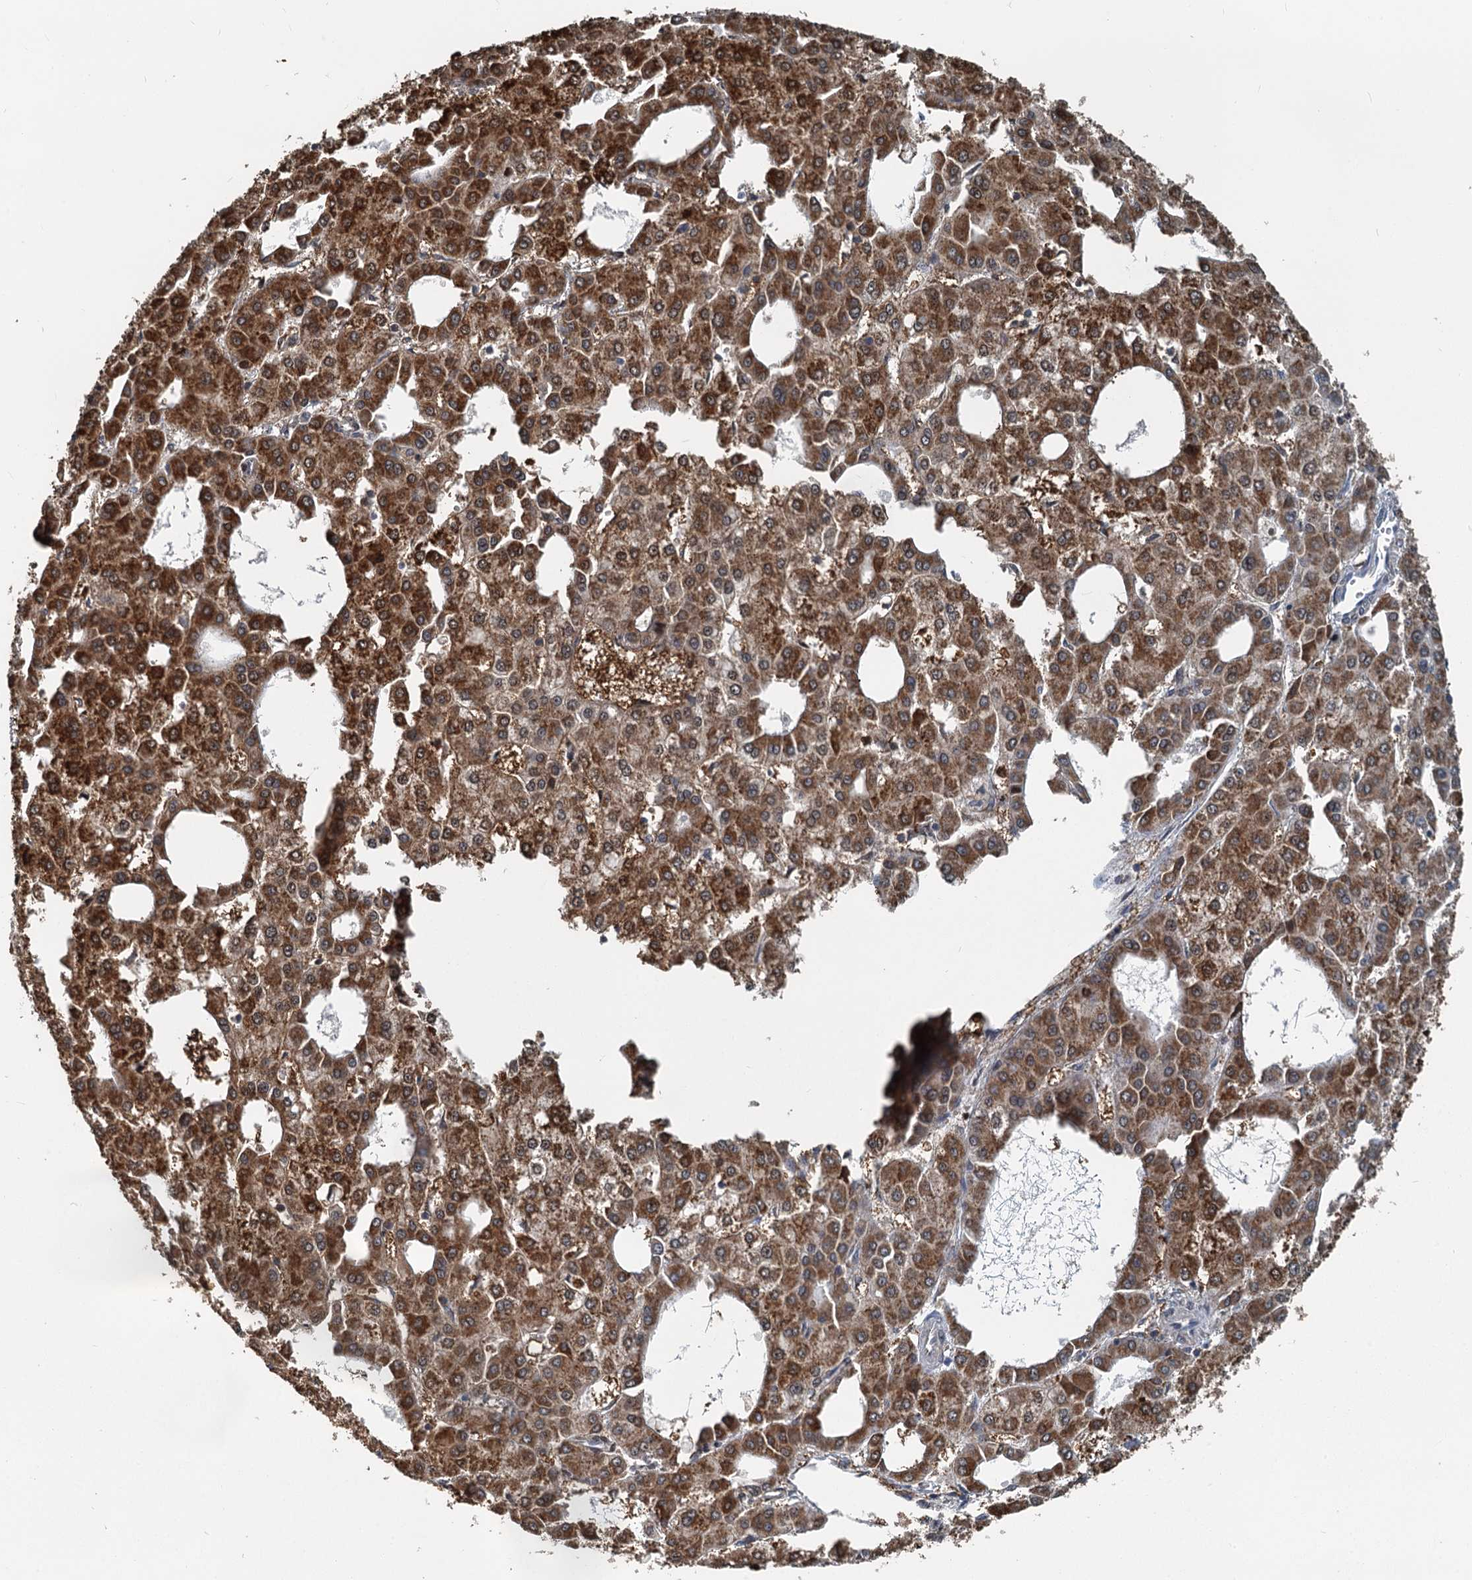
{"staining": {"intensity": "strong", "quantity": ">75%", "location": "cytoplasmic/membranous"}, "tissue": "liver cancer", "cell_type": "Tumor cells", "image_type": "cancer", "snomed": [{"axis": "morphology", "description": "Carcinoma, Hepatocellular, NOS"}, {"axis": "topography", "description": "Liver"}], "caption": "Liver cancer (hepatocellular carcinoma) stained for a protein (brown) reveals strong cytoplasmic/membranous positive staining in approximately >75% of tumor cells.", "gene": "GPI", "patient": {"sex": "male", "age": 47}}